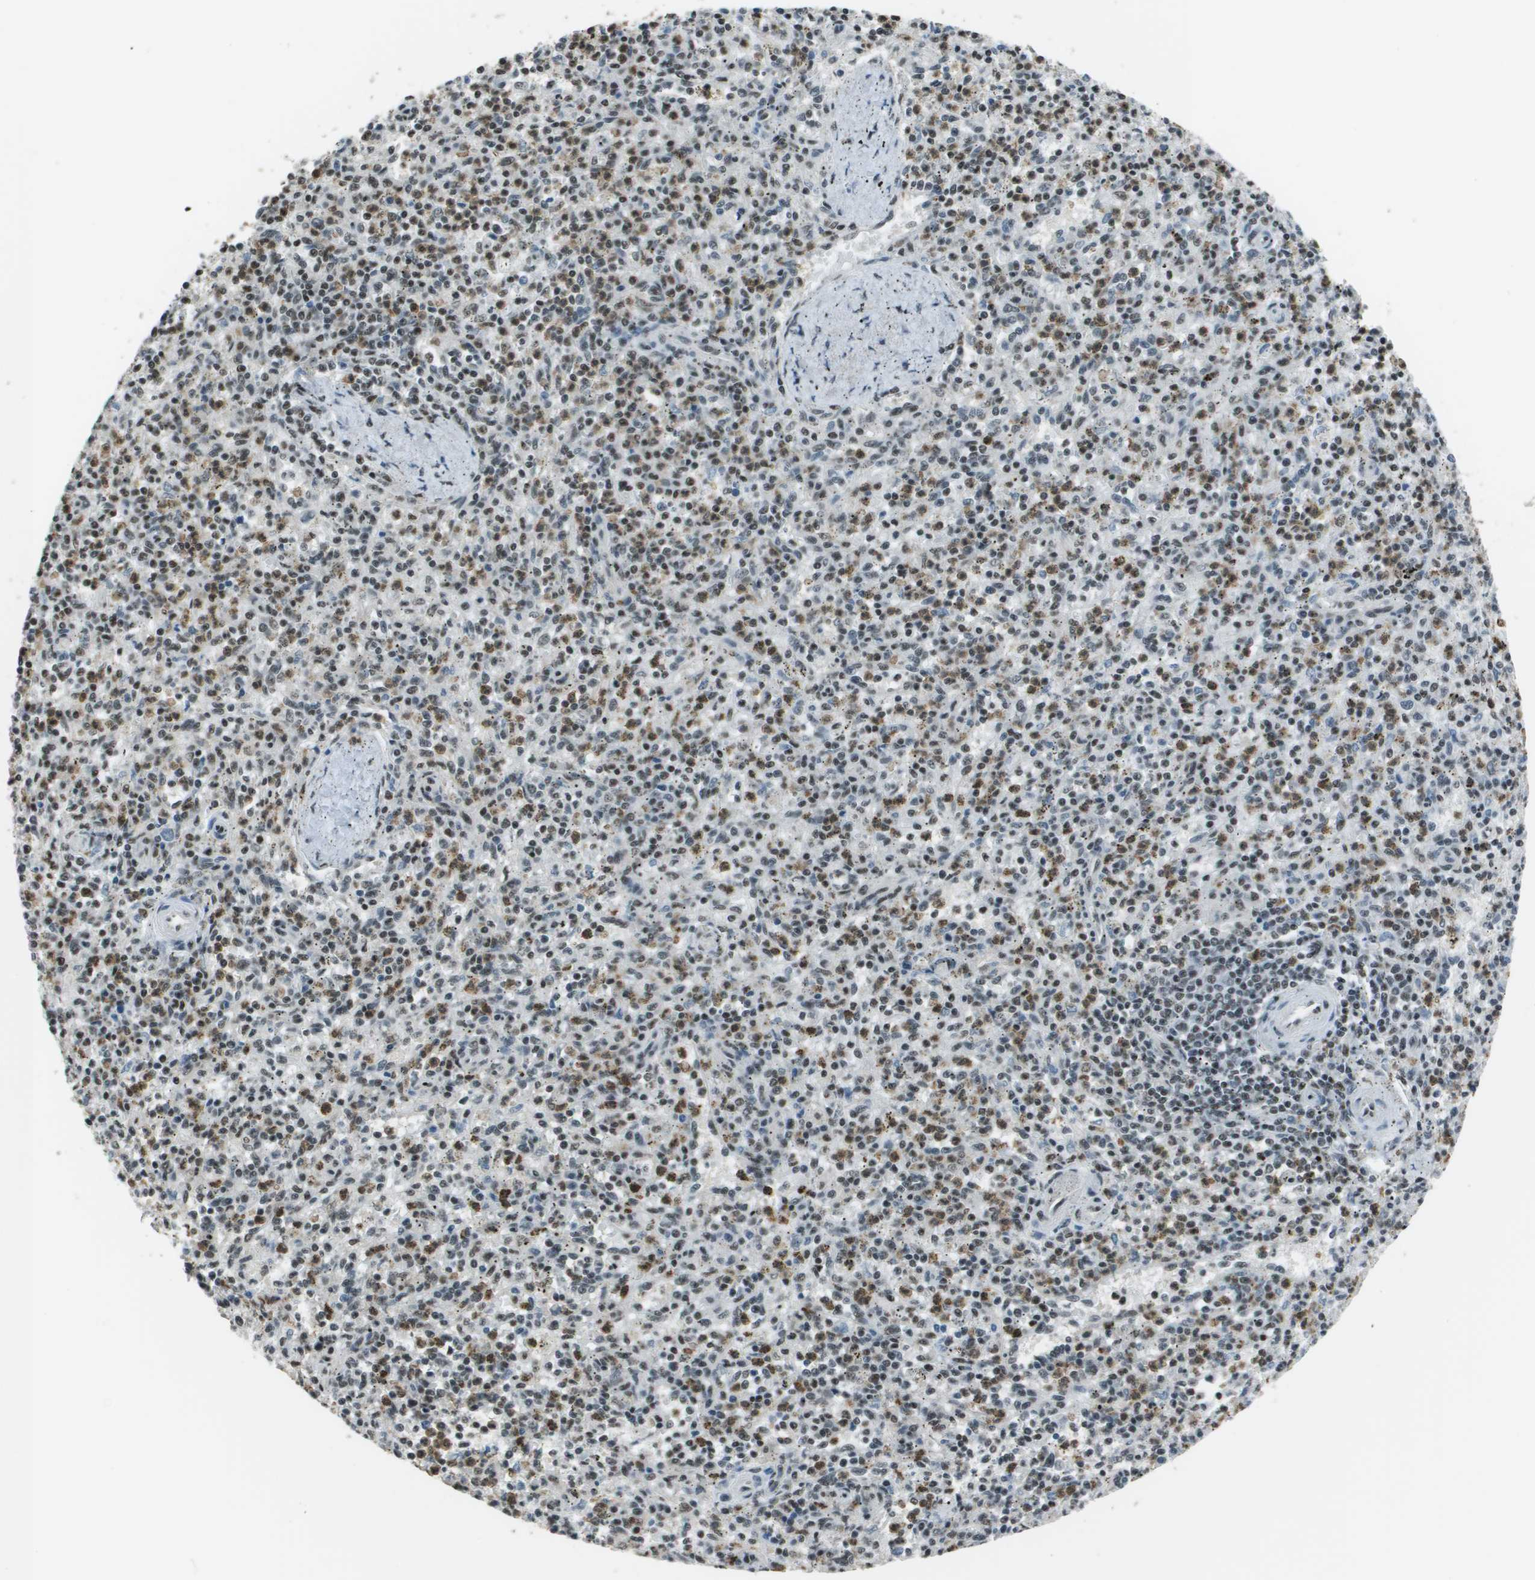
{"staining": {"intensity": "weak", "quantity": "25%-75%", "location": "cytoplasmic/membranous,nuclear"}, "tissue": "spleen", "cell_type": "Cells in red pulp", "image_type": "normal", "snomed": [{"axis": "morphology", "description": "Normal tissue, NOS"}, {"axis": "topography", "description": "Spleen"}], "caption": "This is an image of immunohistochemistry (IHC) staining of normal spleen, which shows weak staining in the cytoplasmic/membranous,nuclear of cells in red pulp.", "gene": "DEPDC1", "patient": {"sex": "male", "age": 72}}